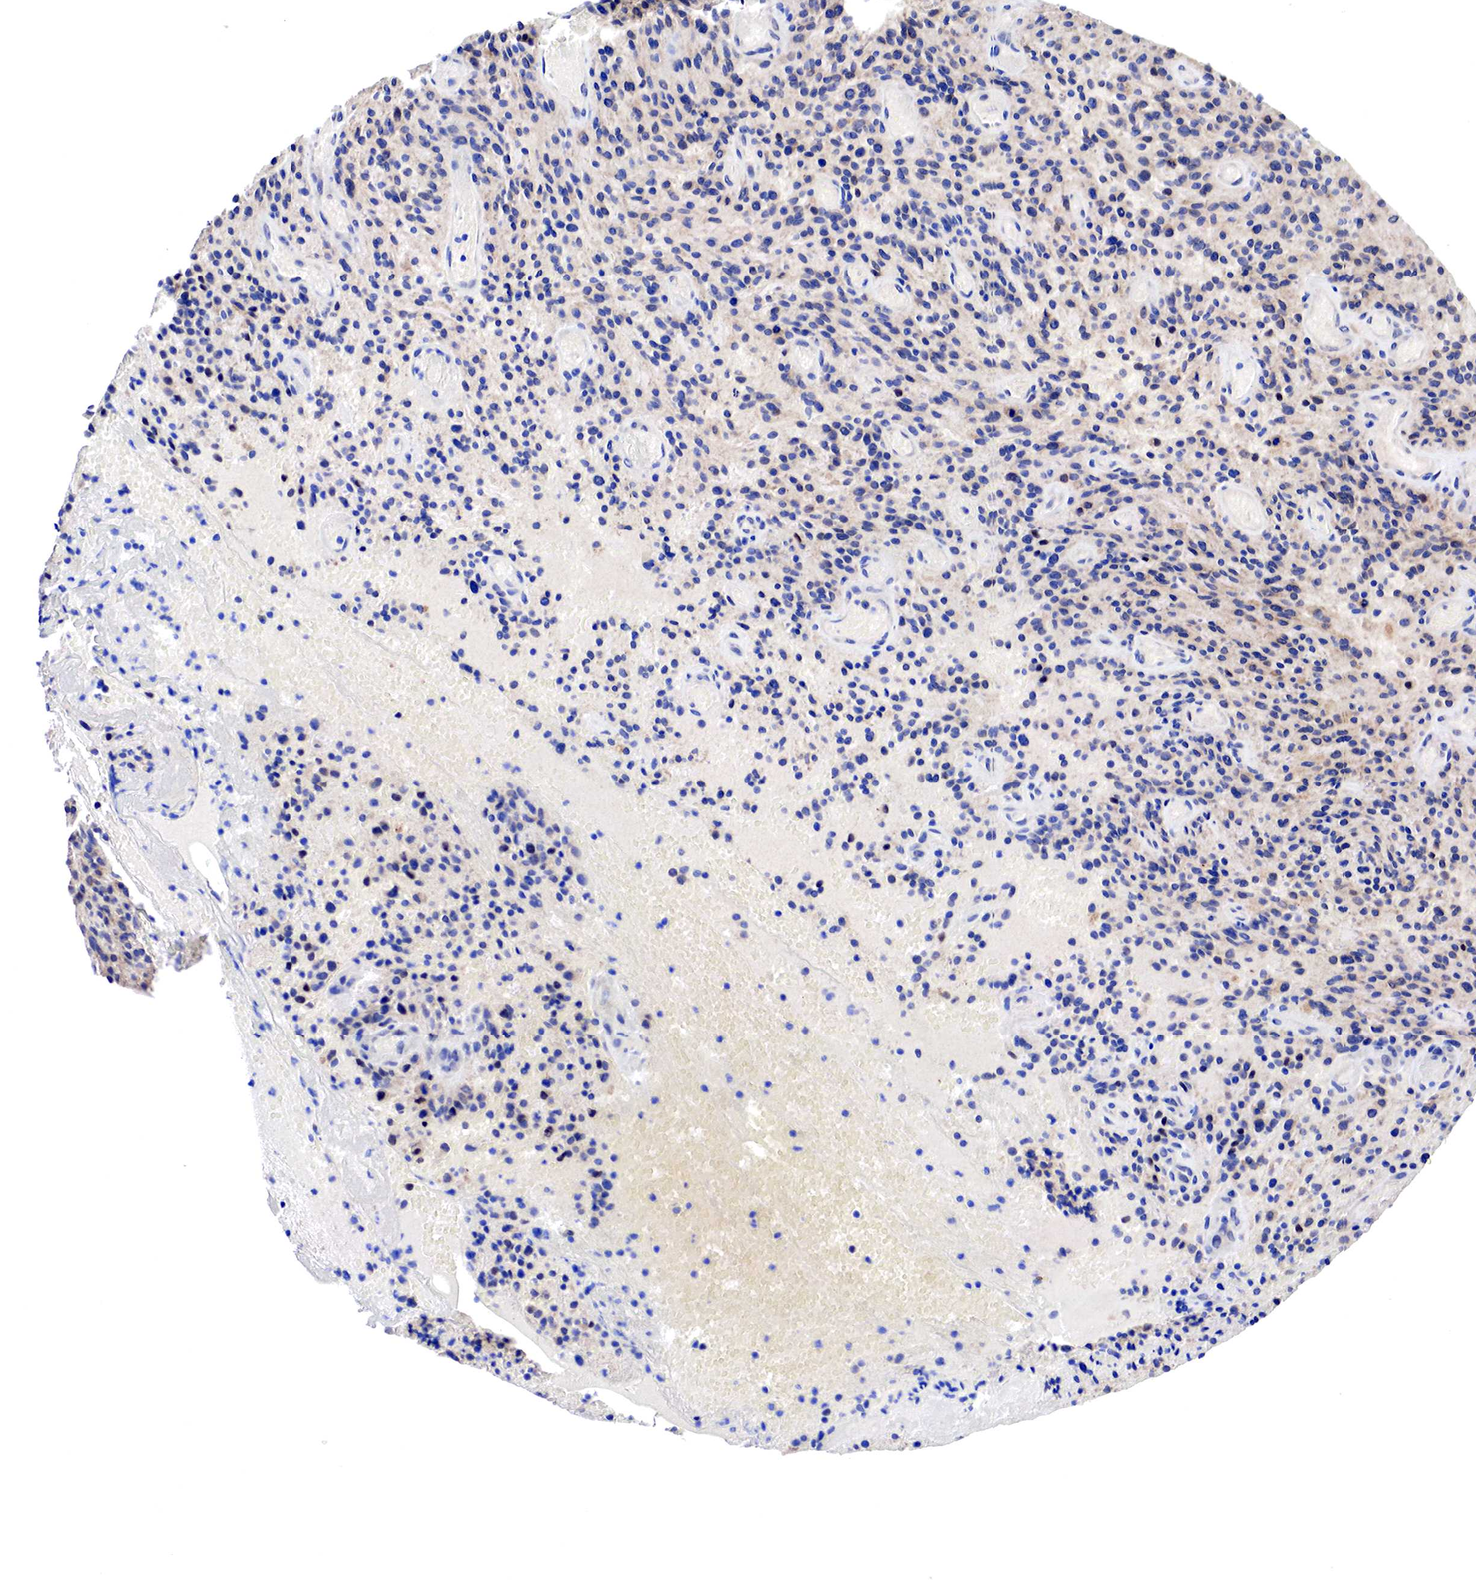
{"staining": {"intensity": "weak", "quantity": "25%-75%", "location": "cytoplasmic/membranous"}, "tissue": "glioma", "cell_type": "Tumor cells", "image_type": "cancer", "snomed": [{"axis": "morphology", "description": "Glioma, malignant, High grade"}, {"axis": "topography", "description": "Brain"}], "caption": "IHC of malignant glioma (high-grade) exhibits low levels of weak cytoplasmic/membranous staining in approximately 25%-75% of tumor cells. The staining was performed using DAB, with brown indicating positive protein expression. Nuclei are stained blue with hematoxylin.", "gene": "PABIR2", "patient": {"sex": "female", "age": 13}}